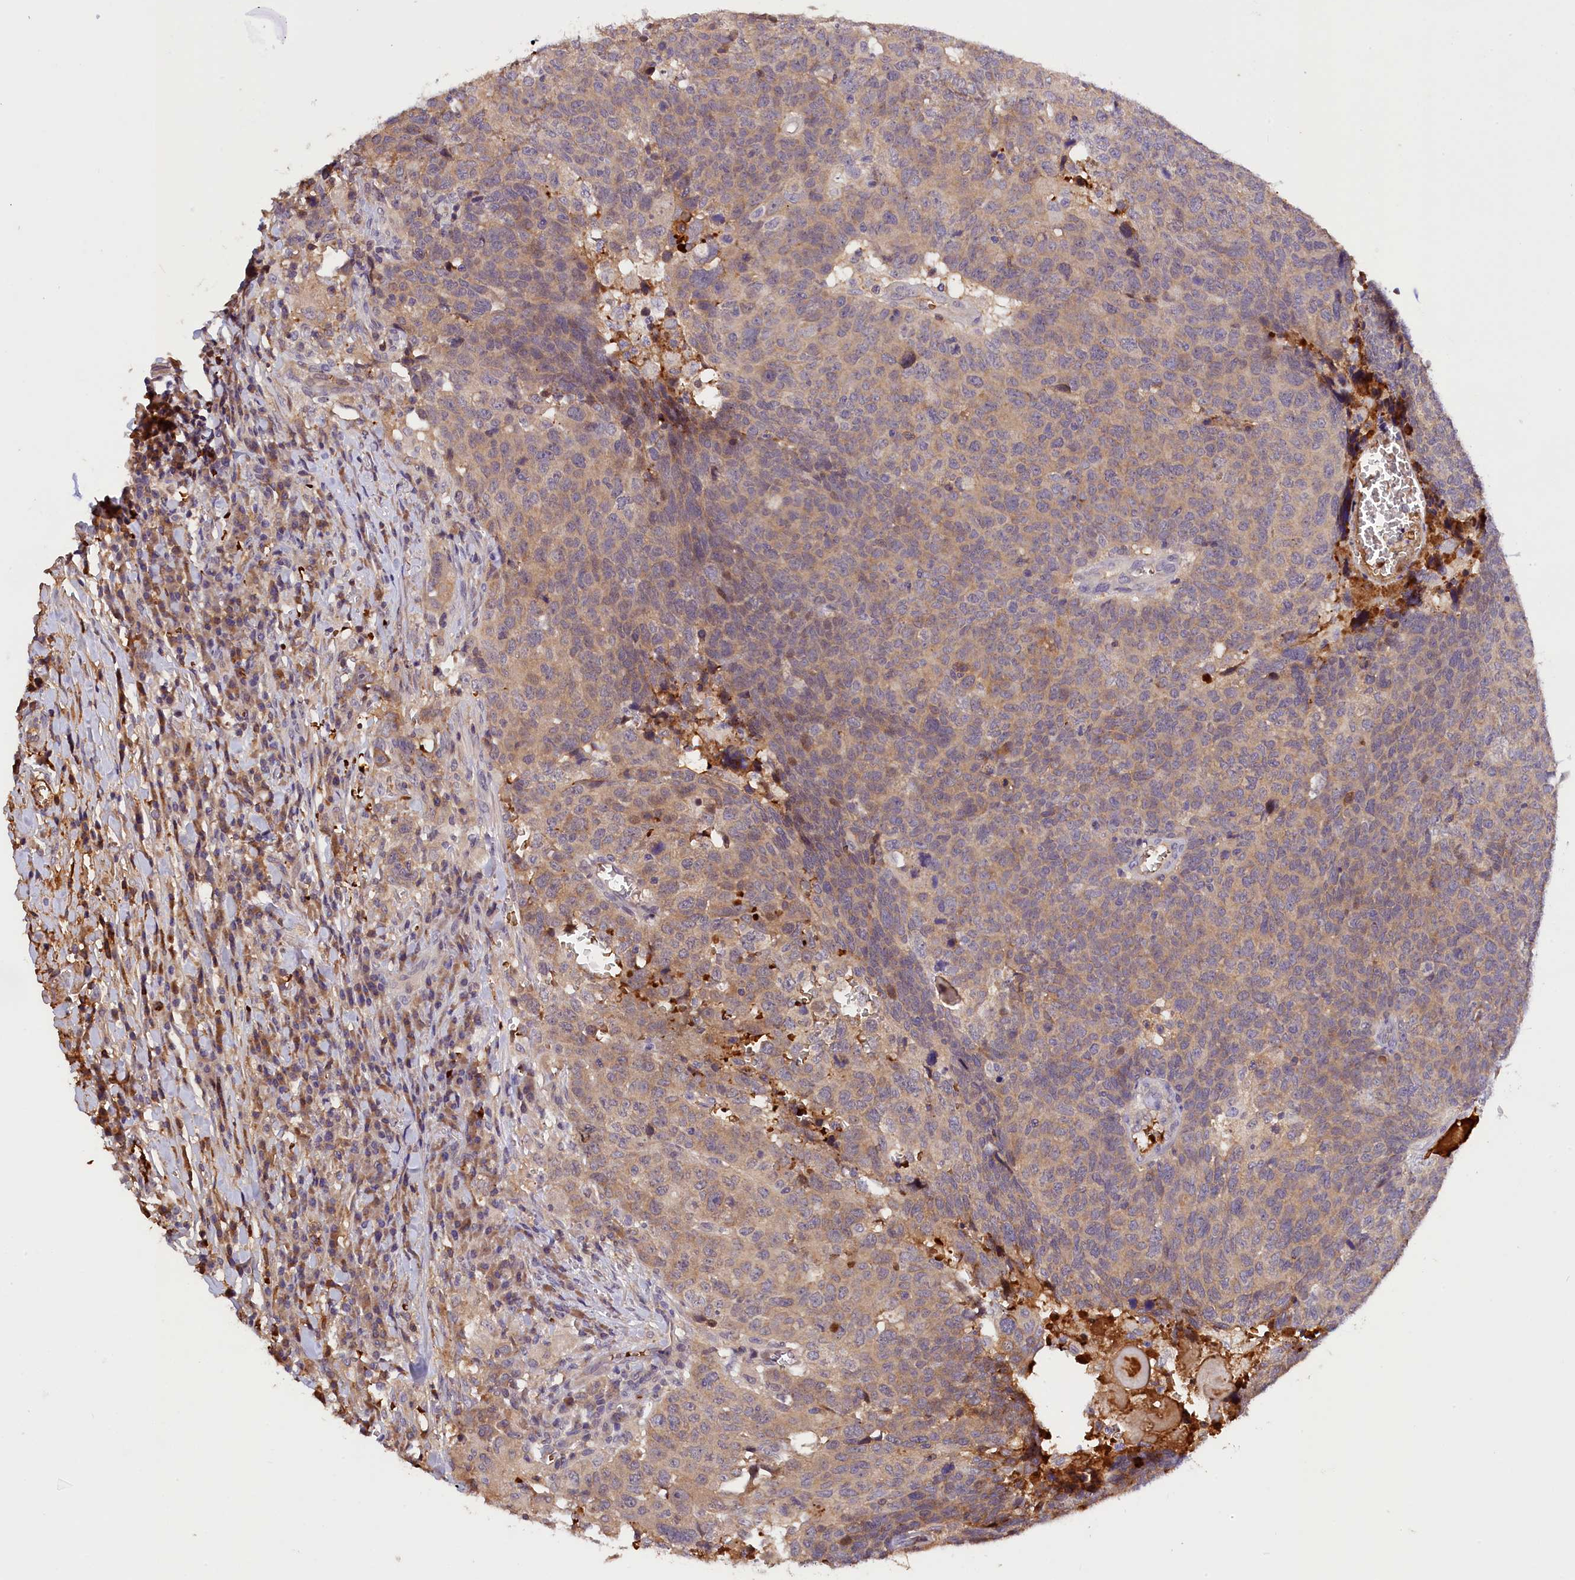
{"staining": {"intensity": "weak", "quantity": ">75%", "location": "cytoplasmic/membranous"}, "tissue": "head and neck cancer", "cell_type": "Tumor cells", "image_type": "cancer", "snomed": [{"axis": "morphology", "description": "Squamous cell carcinoma, NOS"}, {"axis": "topography", "description": "Head-Neck"}], "caption": "The micrograph reveals a brown stain indicating the presence of a protein in the cytoplasmic/membranous of tumor cells in head and neck cancer. (brown staining indicates protein expression, while blue staining denotes nuclei).", "gene": "PHAF1", "patient": {"sex": "male", "age": 66}}